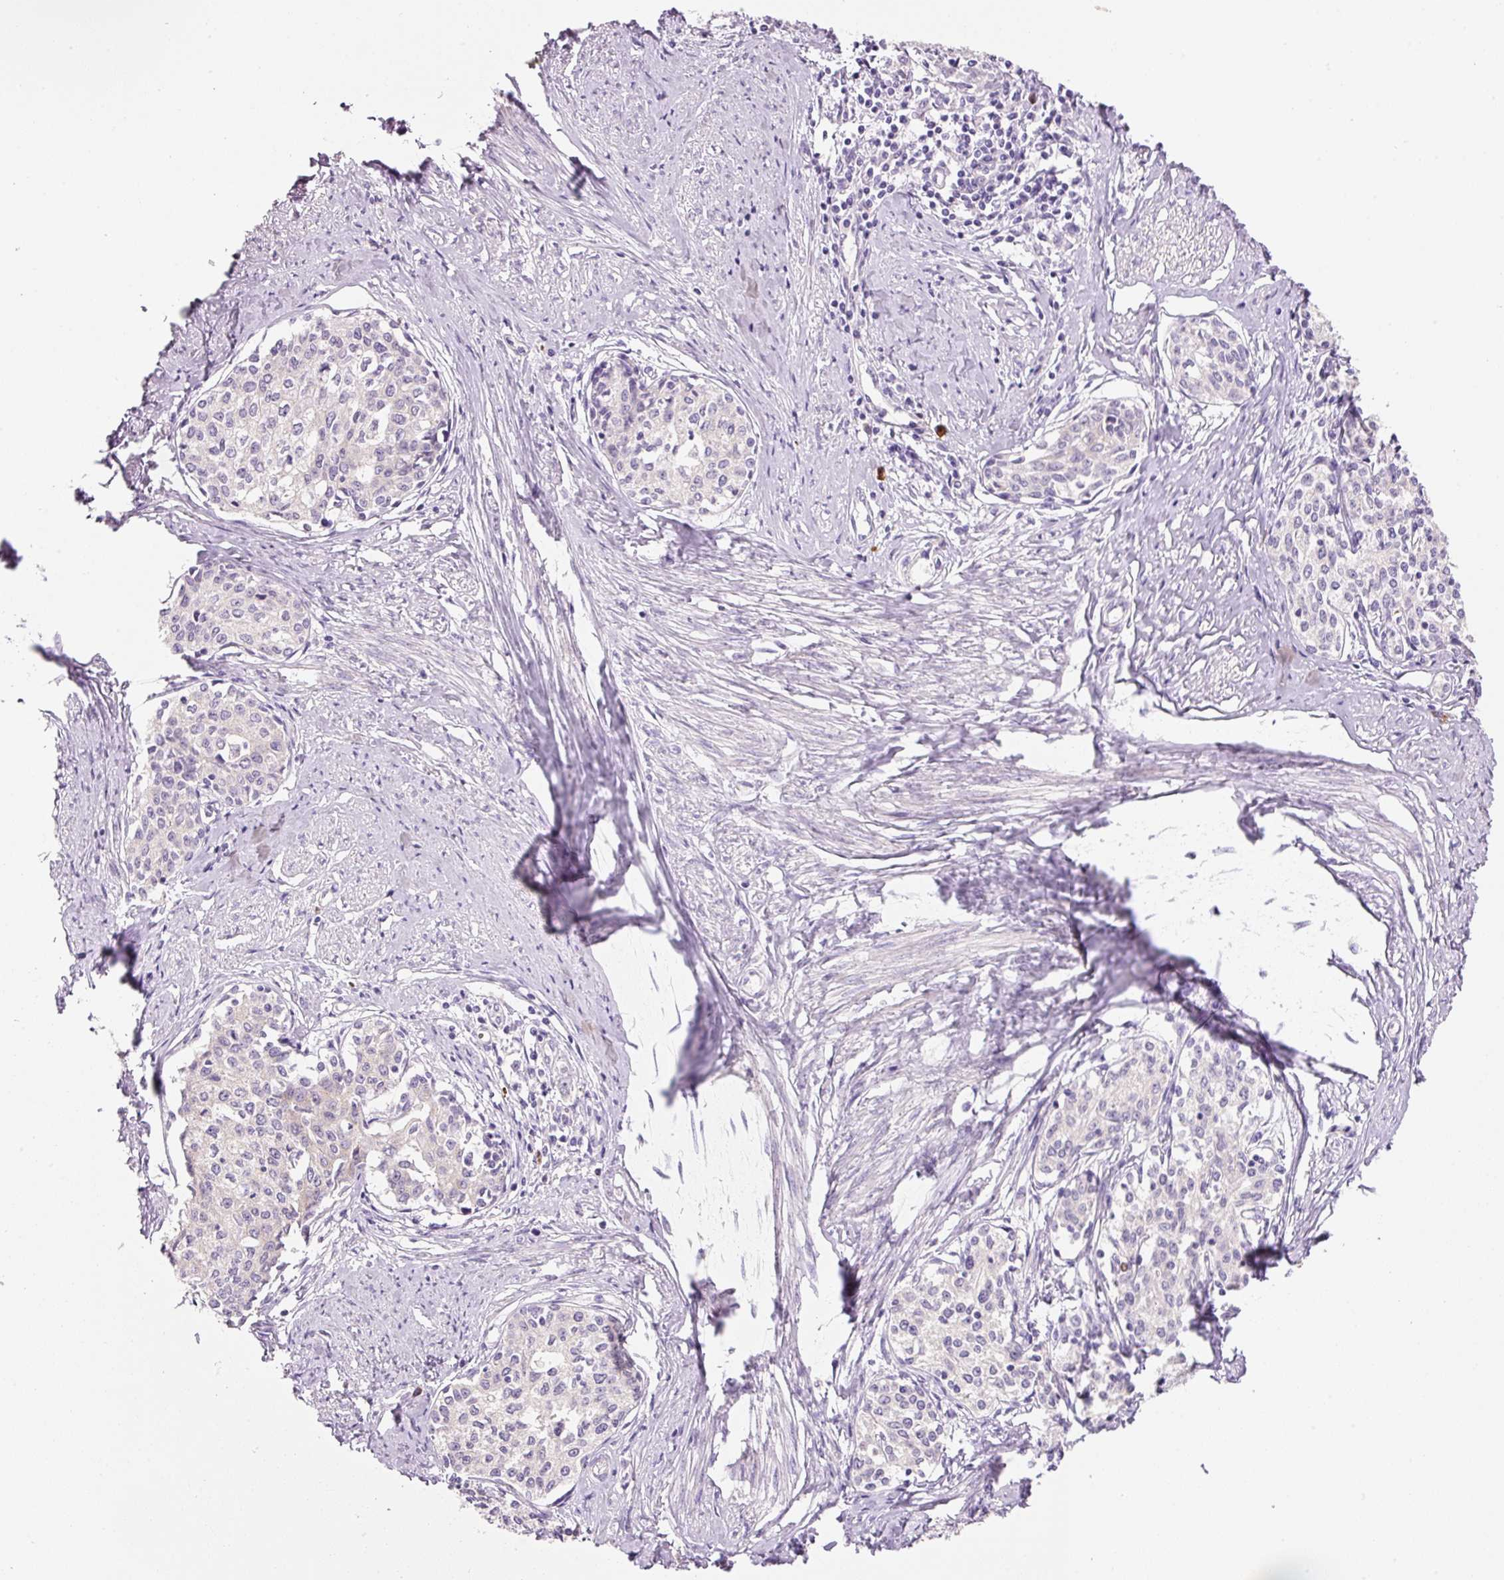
{"staining": {"intensity": "negative", "quantity": "none", "location": "none"}, "tissue": "cervical cancer", "cell_type": "Tumor cells", "image_type": "cancer", "snomed": [{"axis": "morphology", "description": "Squamous cell carcinoma, NOS"}, {"axis": "morphology", "description": "Adenocarcinoma, NOS"}, {"axis": "topography", "description": "Cervix"}], "caption": "Immunohistochemistry histopathology image of cervical cancer (squamous cell carcinoma) stained for a protein (brown), which demonstrates no staining in tumor cells.", "gene": "TENT5C", "patient": {"sex": "female", "age": 52}}